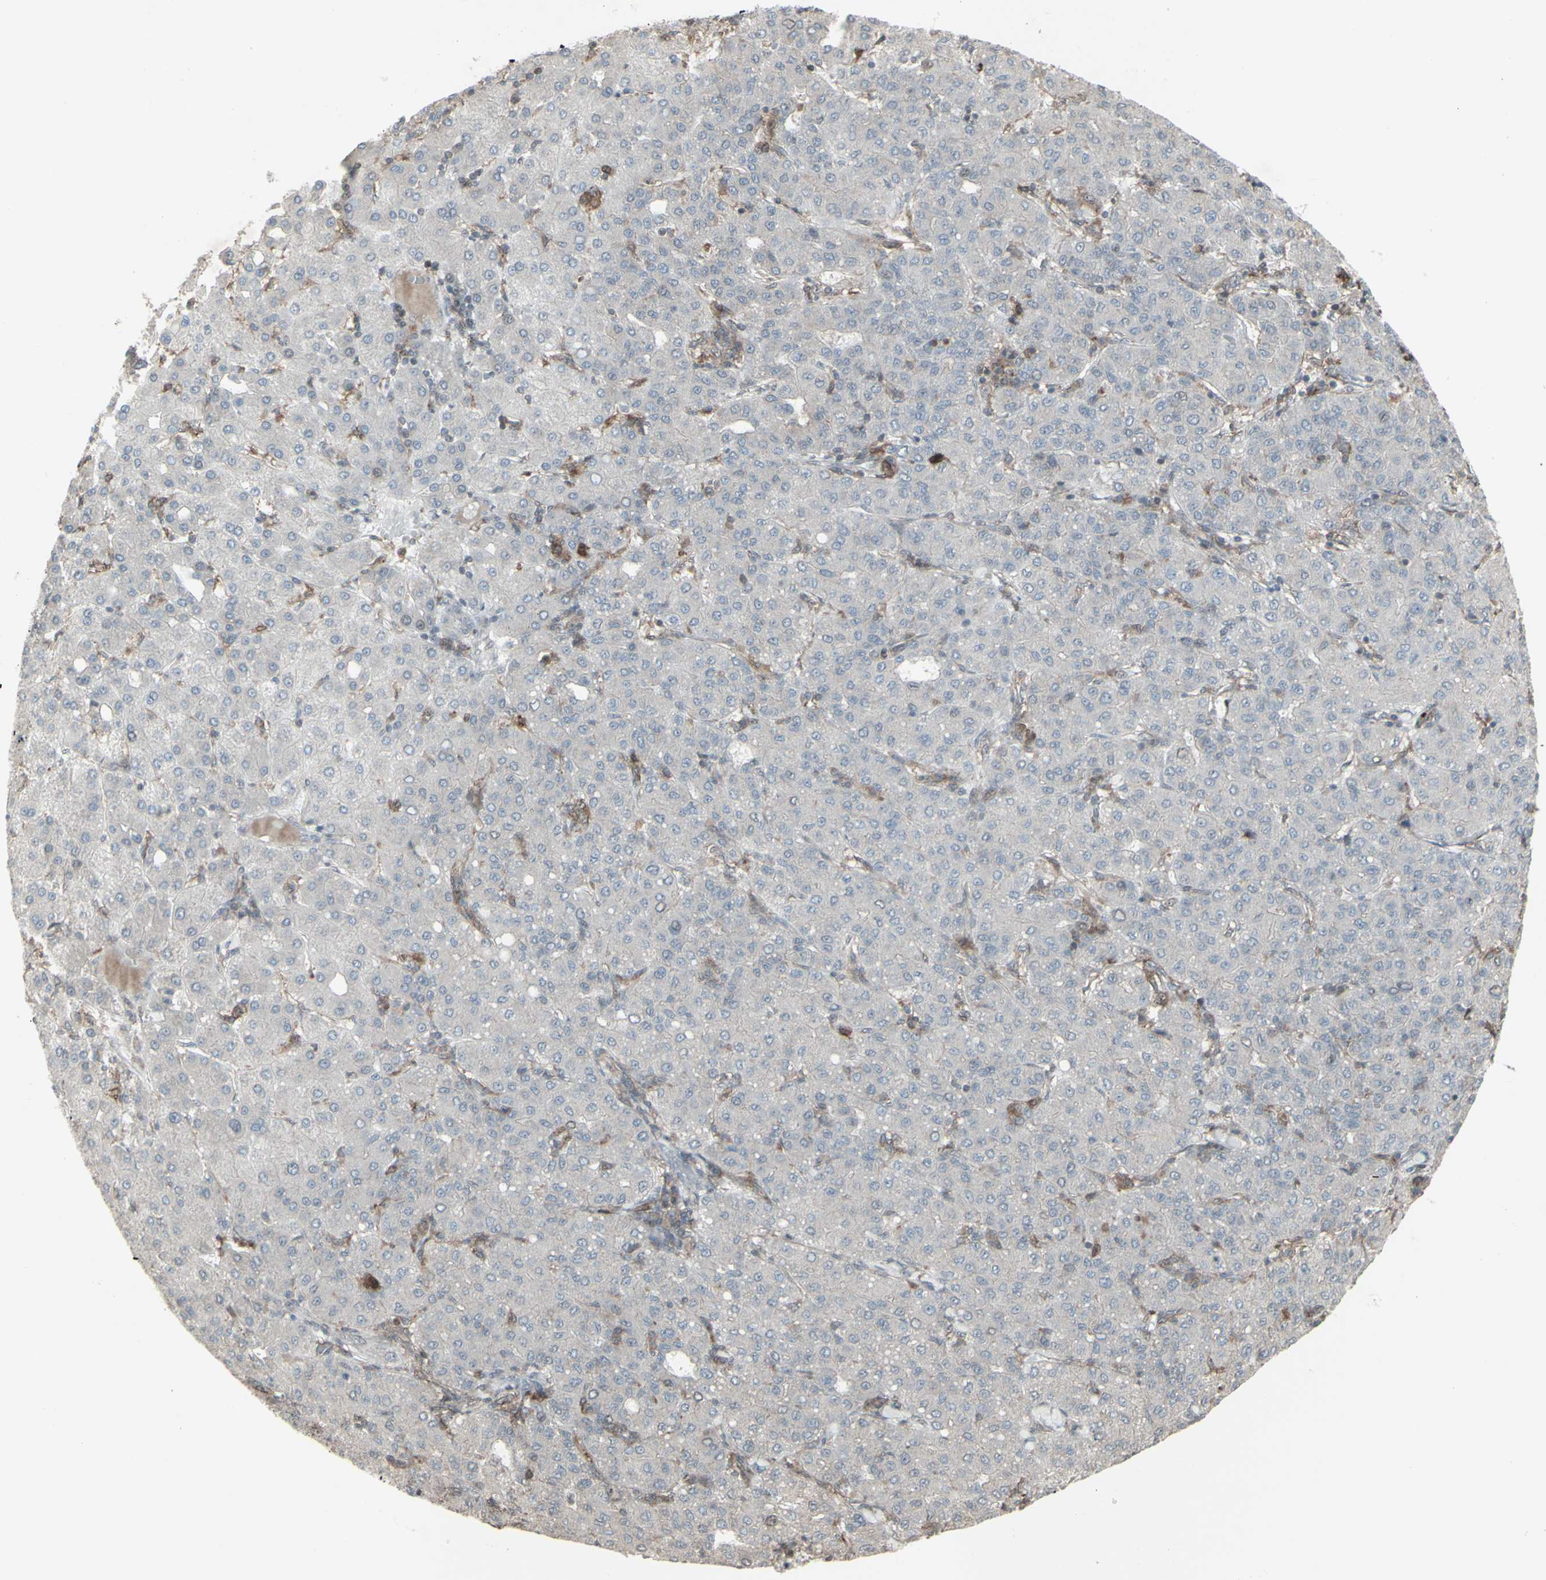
{"staining": {"intensity": "negative", "quantity": "none", "location": "none"}, "tissue": "liver cancer", "cell_type": "Tumor cells", "image_type": "cancer", "snomed": [{"axis": "morphology", "description": "Carcinoma, Hepatocellular, NOS"}, {"axis": "topography", "description": "Liver"}], "caption": "High power microscopy histopathology image of an immunohistochemistry (IHC) image of liver hepatocellular carcinoma, revealing no significant expression in tumor cells.", "gene": "CD33", "patient": {"sex": "male", "age": 65}}